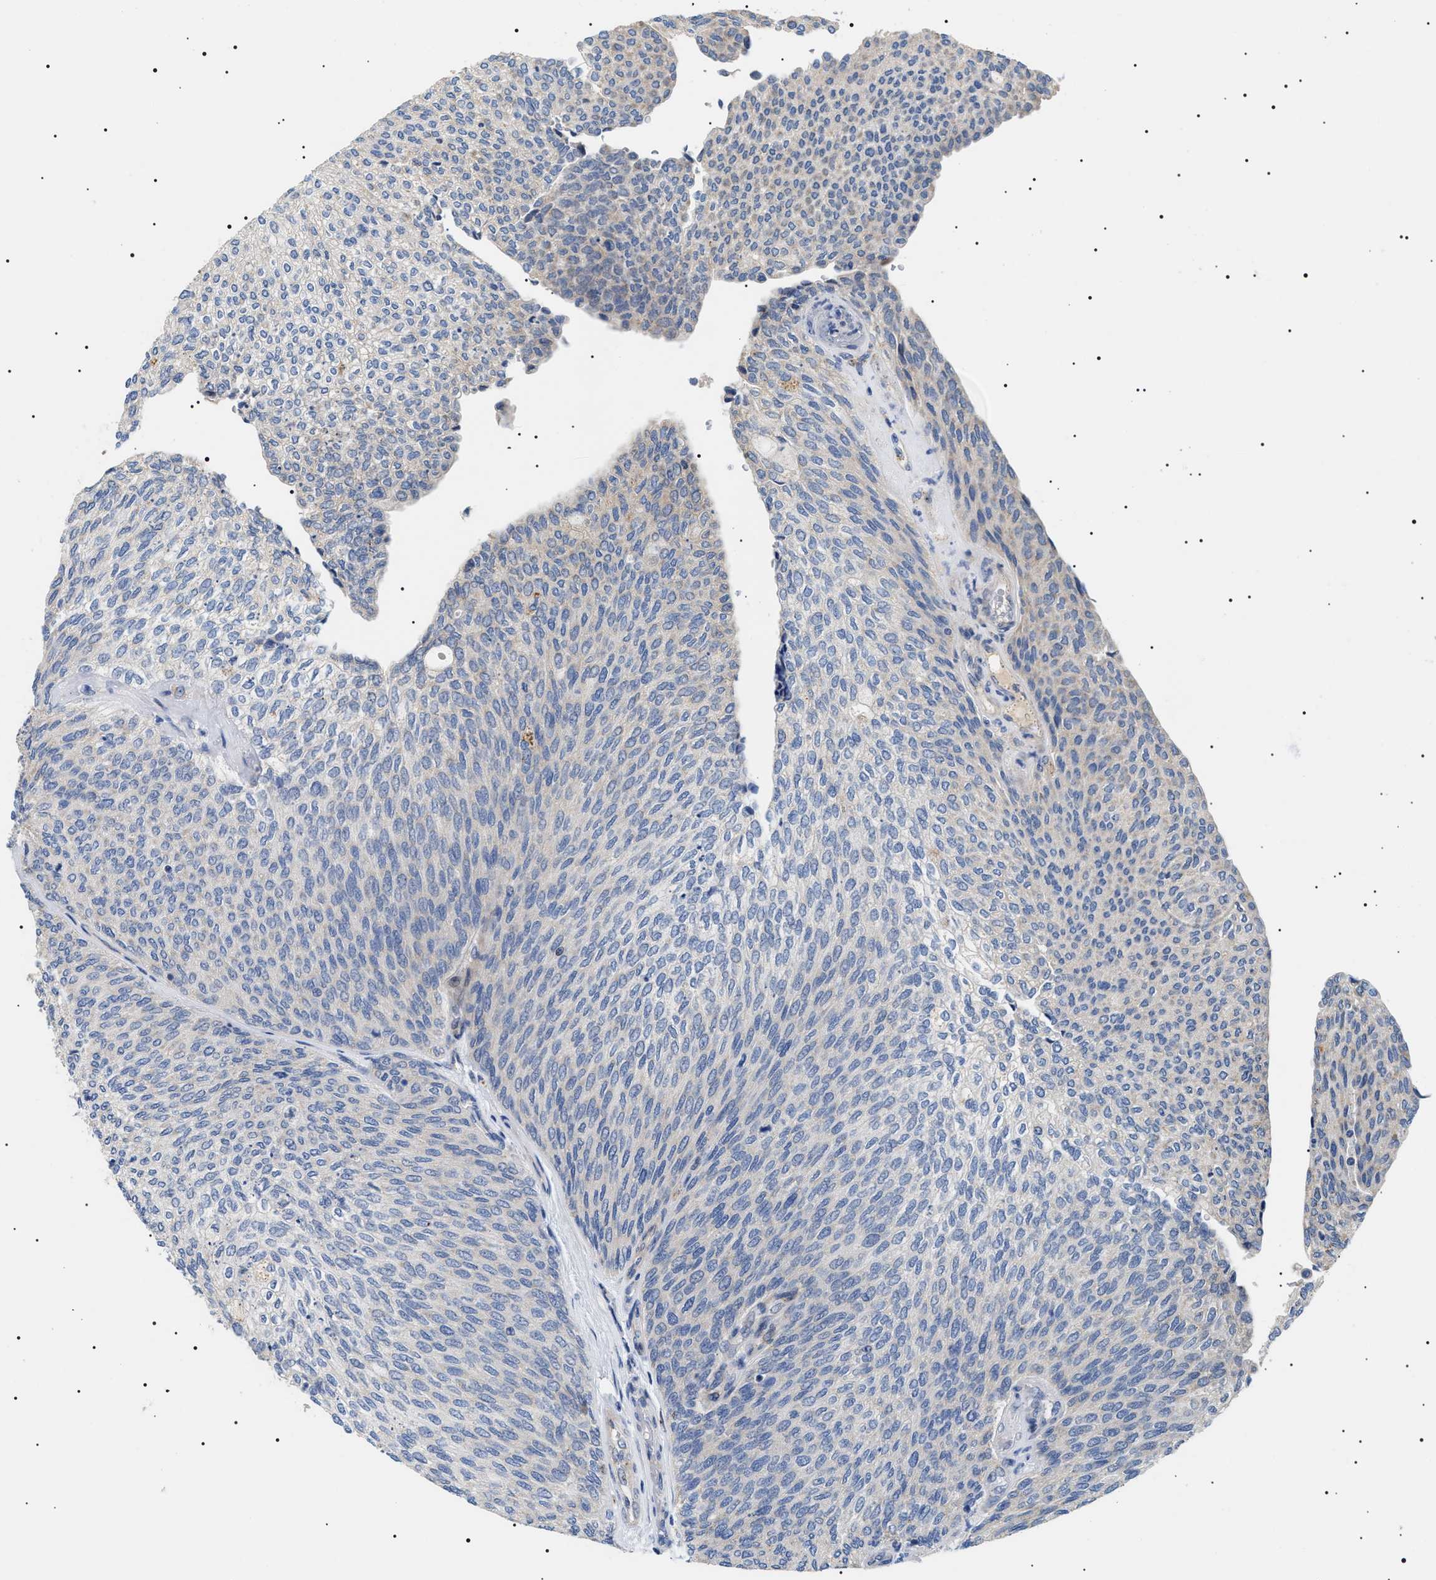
{"staining": {"intensity": "negative", "quantity": "none", "location": "none"}, "tissue": "urothelial cancer", "cell_type": "Tumor cells", "image_type": "cancer", "snomed": [{"axis": "morphology", "description": "Urothelial carcinoma, Low grade"}, {"axis": "topography", "description": "Urinary bladder"}], "caption": "Image shows no protein expression in tumor cells of urothelial cancer tissue.", "gene": "TMEM222", "patient": {"sex": "female", "age": 79}}